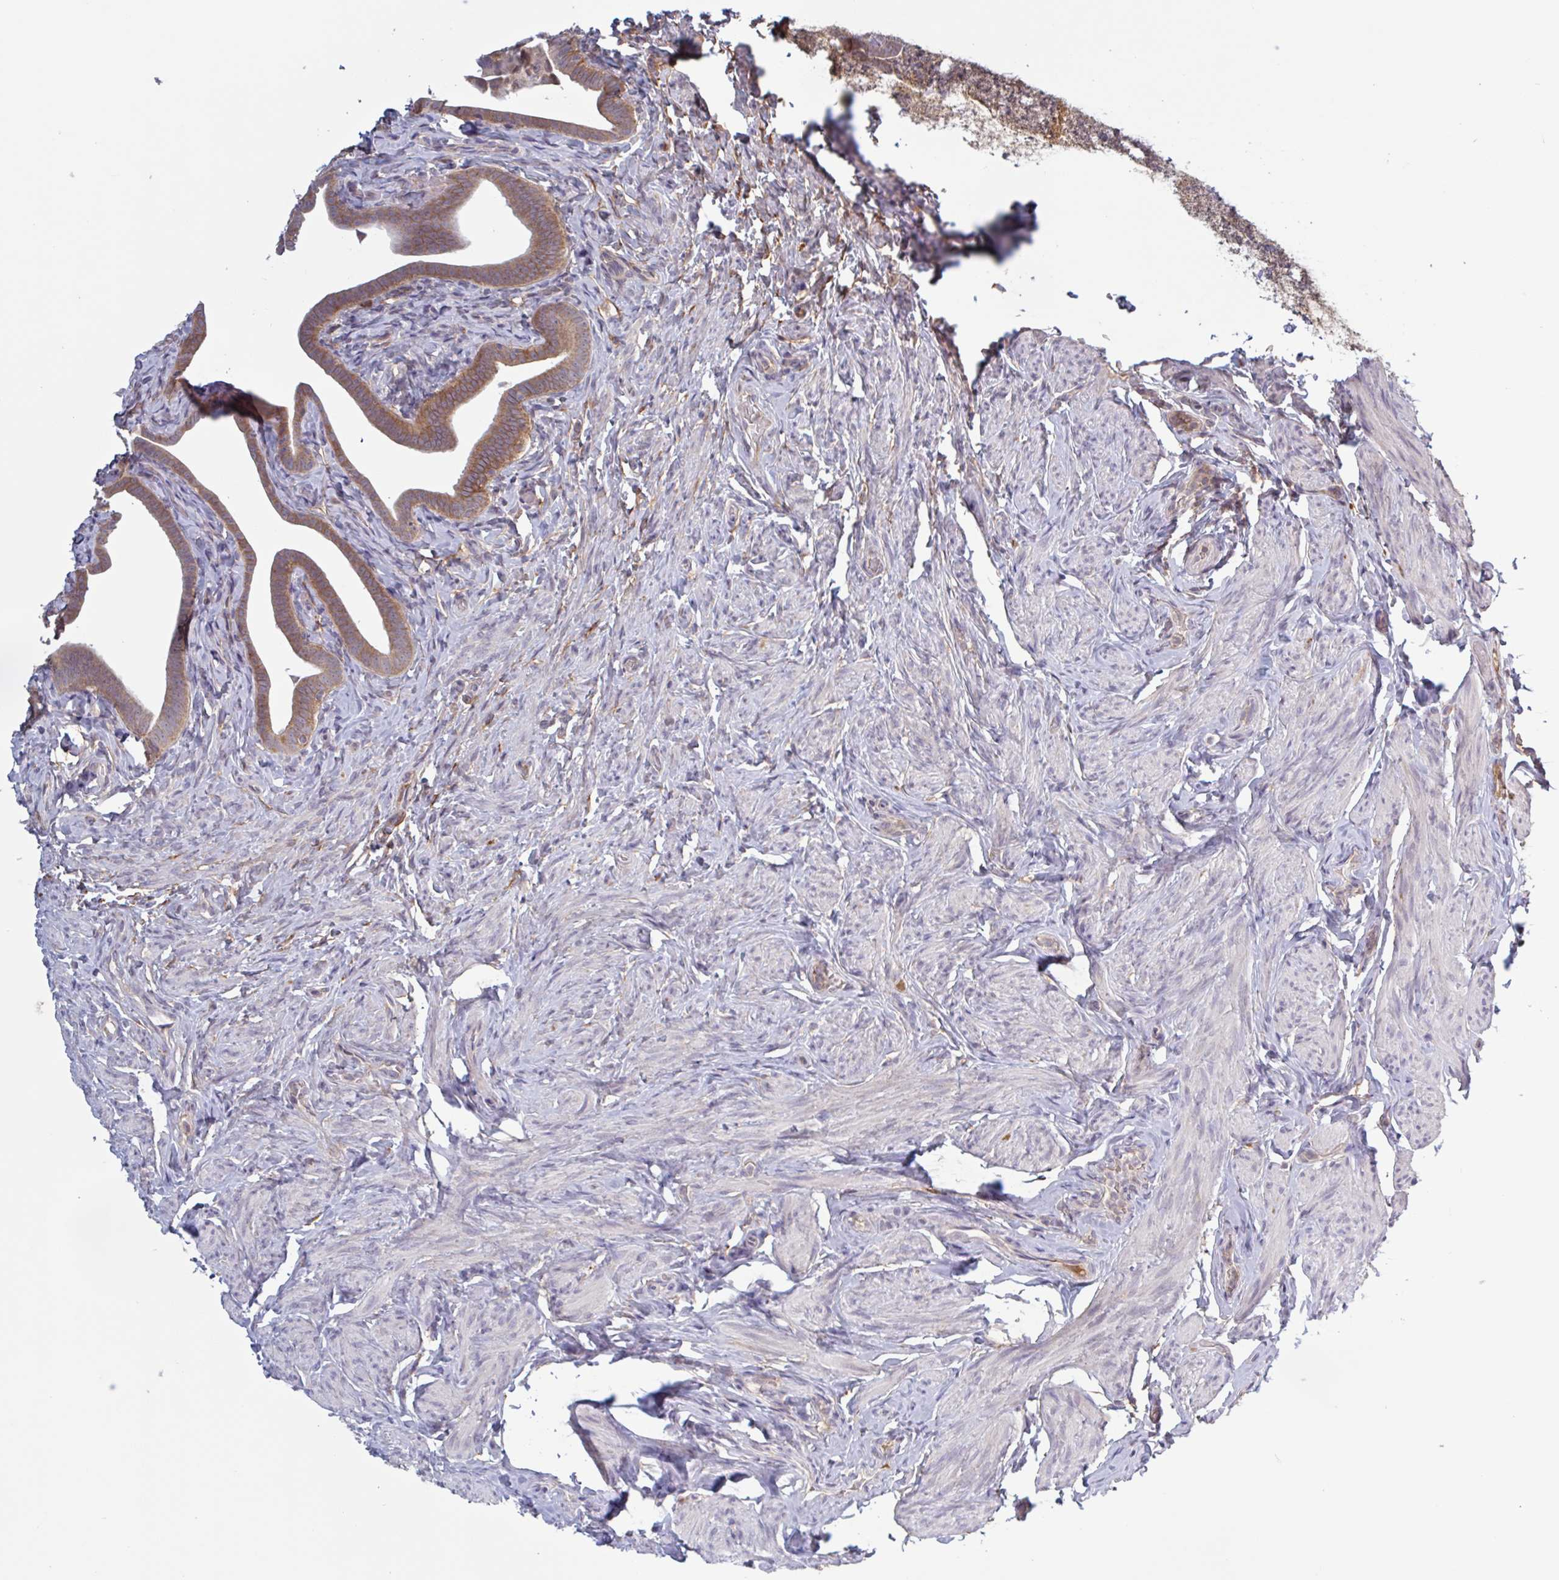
{"staining": {"intensity": "moderate", "quantity": ">75%", "location": "cytoplasmic/membranous"}, "tissue": "fallopian tube", "cell_type": "Glandular cells", "image_type": "normal", "snomed": [{"axis": "morphology", "description": "Normal tissue, NOS"}, {"axis": "topography", "description": "Fallopian tube"}], "caption": "Fallopian tube stained with DAB immunohistochemistry reveals medium levels of moderate cytoplasmic/membranous expression in about >75% of glandular cells.", "gene": "SURF1", "patient": {"sex": "female", "age": 69}}